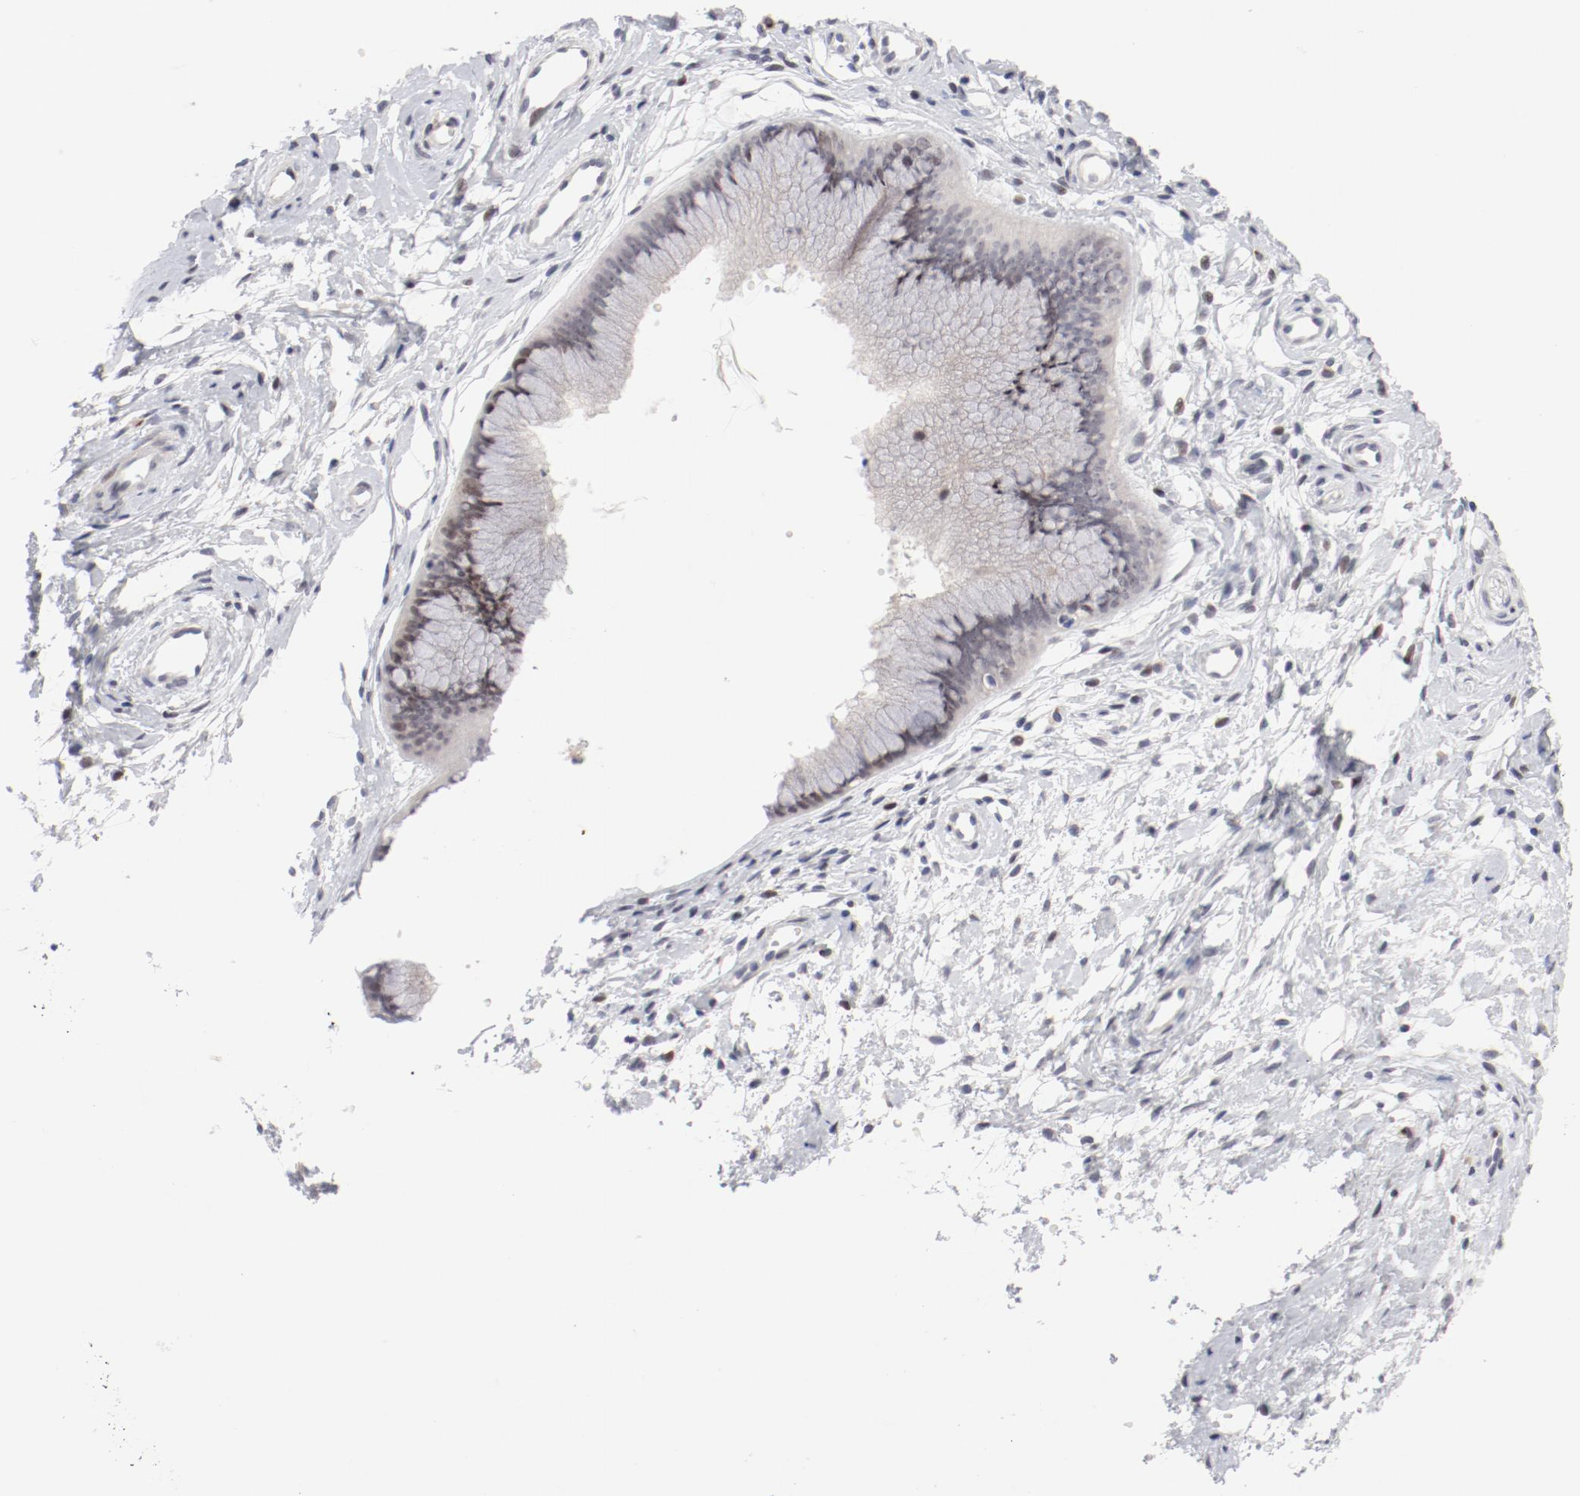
{"staining": {"intensity": "negative", "quantity": "none", "location": "none"}, "tissue": "cervix", "cell_type": "Glandular cells", "image_type": "normal", "snomed": [{"axis": "morphology", "description": "Normal tissue, NOS"}, {"axis": "topography", "description": "Cervix"}], "caption": "DAB immunohistochemical staining of normal cervix demonstrates no significant expression in glandular cells. (Brightfield microscopy of DAB immunohistochemistry (IHC) at high magnification).", "gene": "FSCB", "patient": {"sex": "female", "age": 39}}